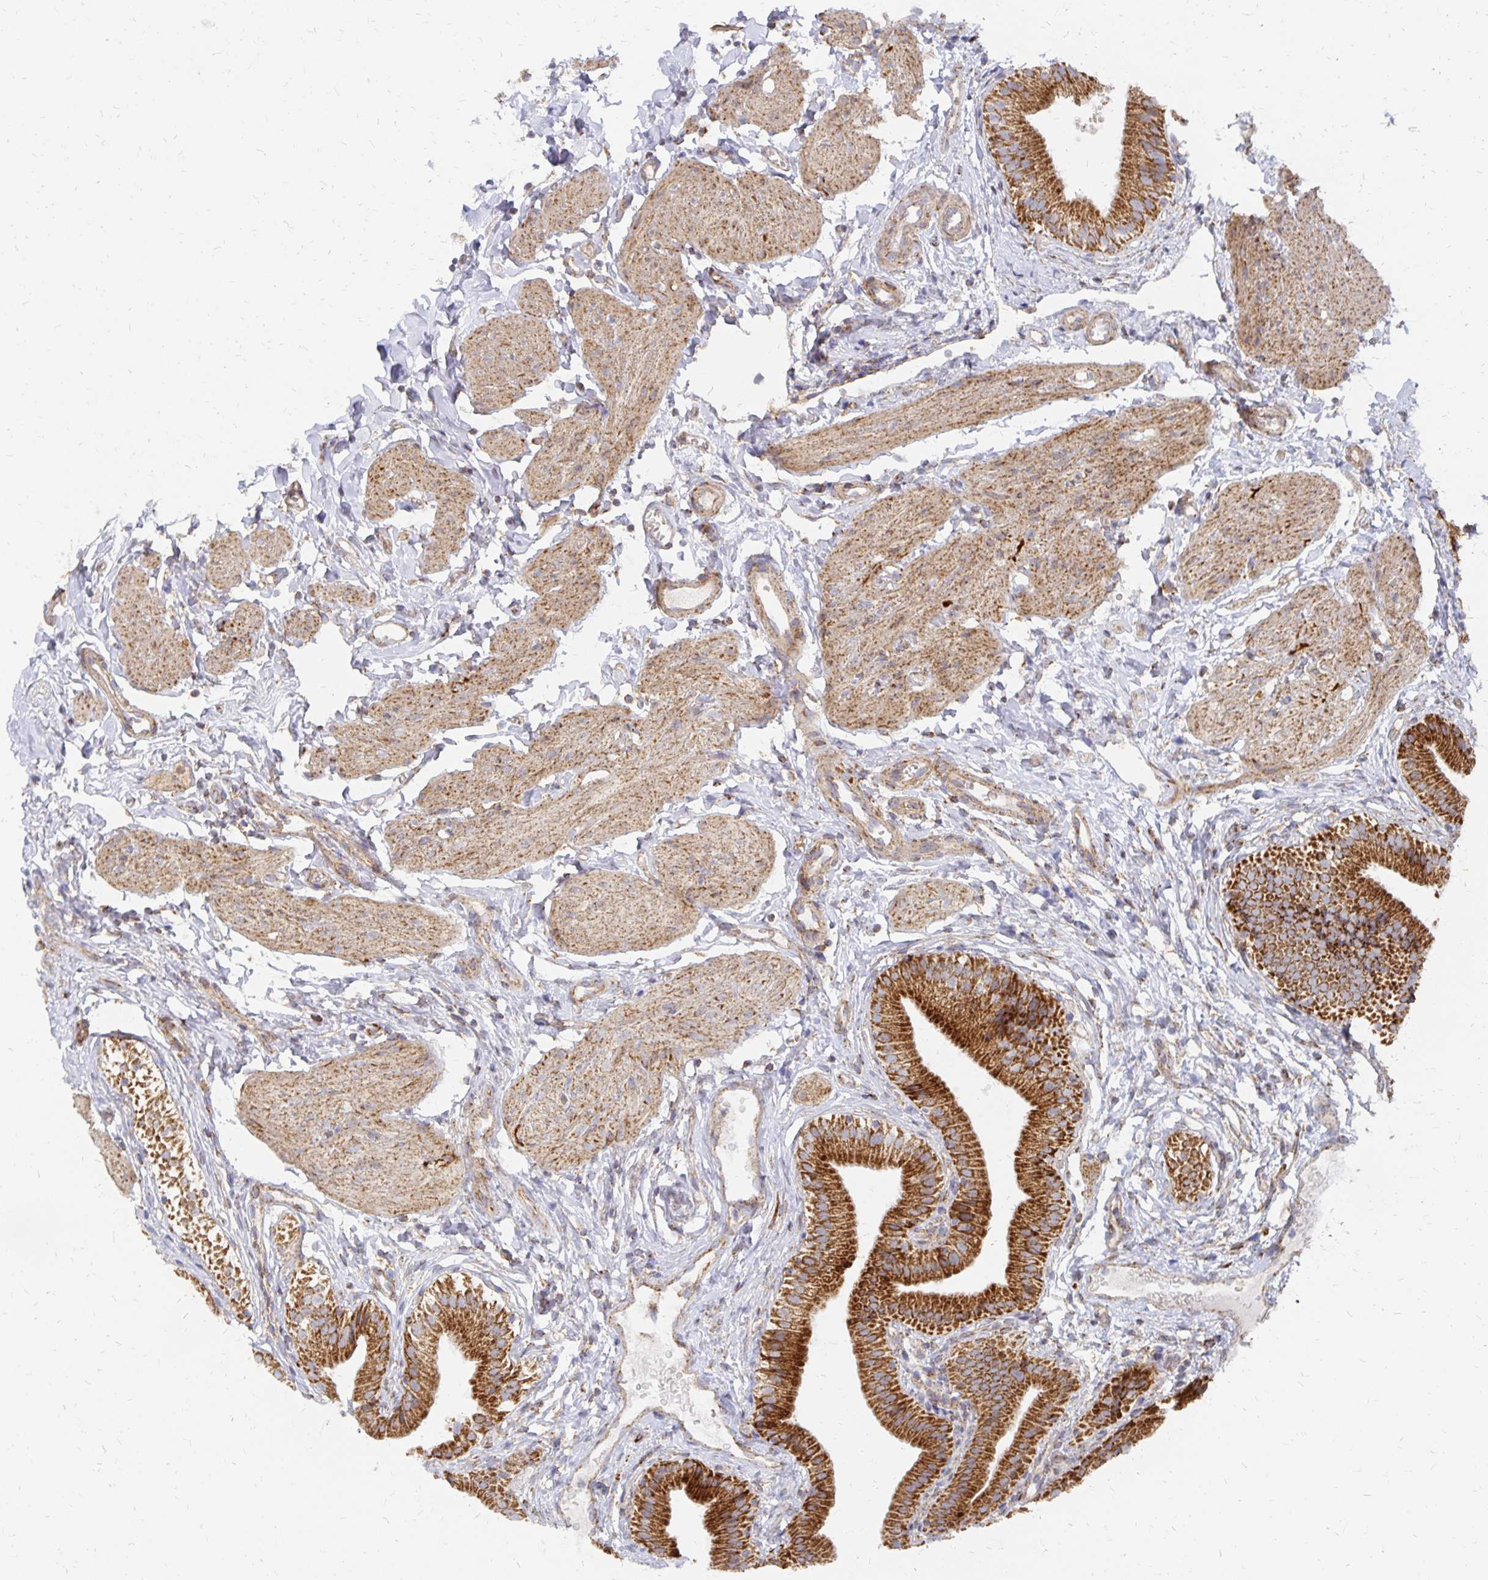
{"staining": {"intensity": "strong", "quantity": ">75%", "location": "cytoplasmic/membranous"}, "tissue": "gallbladder", "cell_type": "Glandular cells", "image_type": "normal", "snomed": [{"axis": "morphology", "description": "Normal tissue, NOS"}, {"axis": "topography", "description": "Gallbladder"}], "caption": "Glandular cells demonstrate strong cytoplasmic/membranous expression in about >75% of cells in normal gallbladder. (Stains: DAB (3,3'-diaminobenzidine) in brown, nuclei in blue, Microscopy: brightfield microscopy at high magnification).", "gene": "STOML2", "patient": {"sex": "female", "age": 47}}